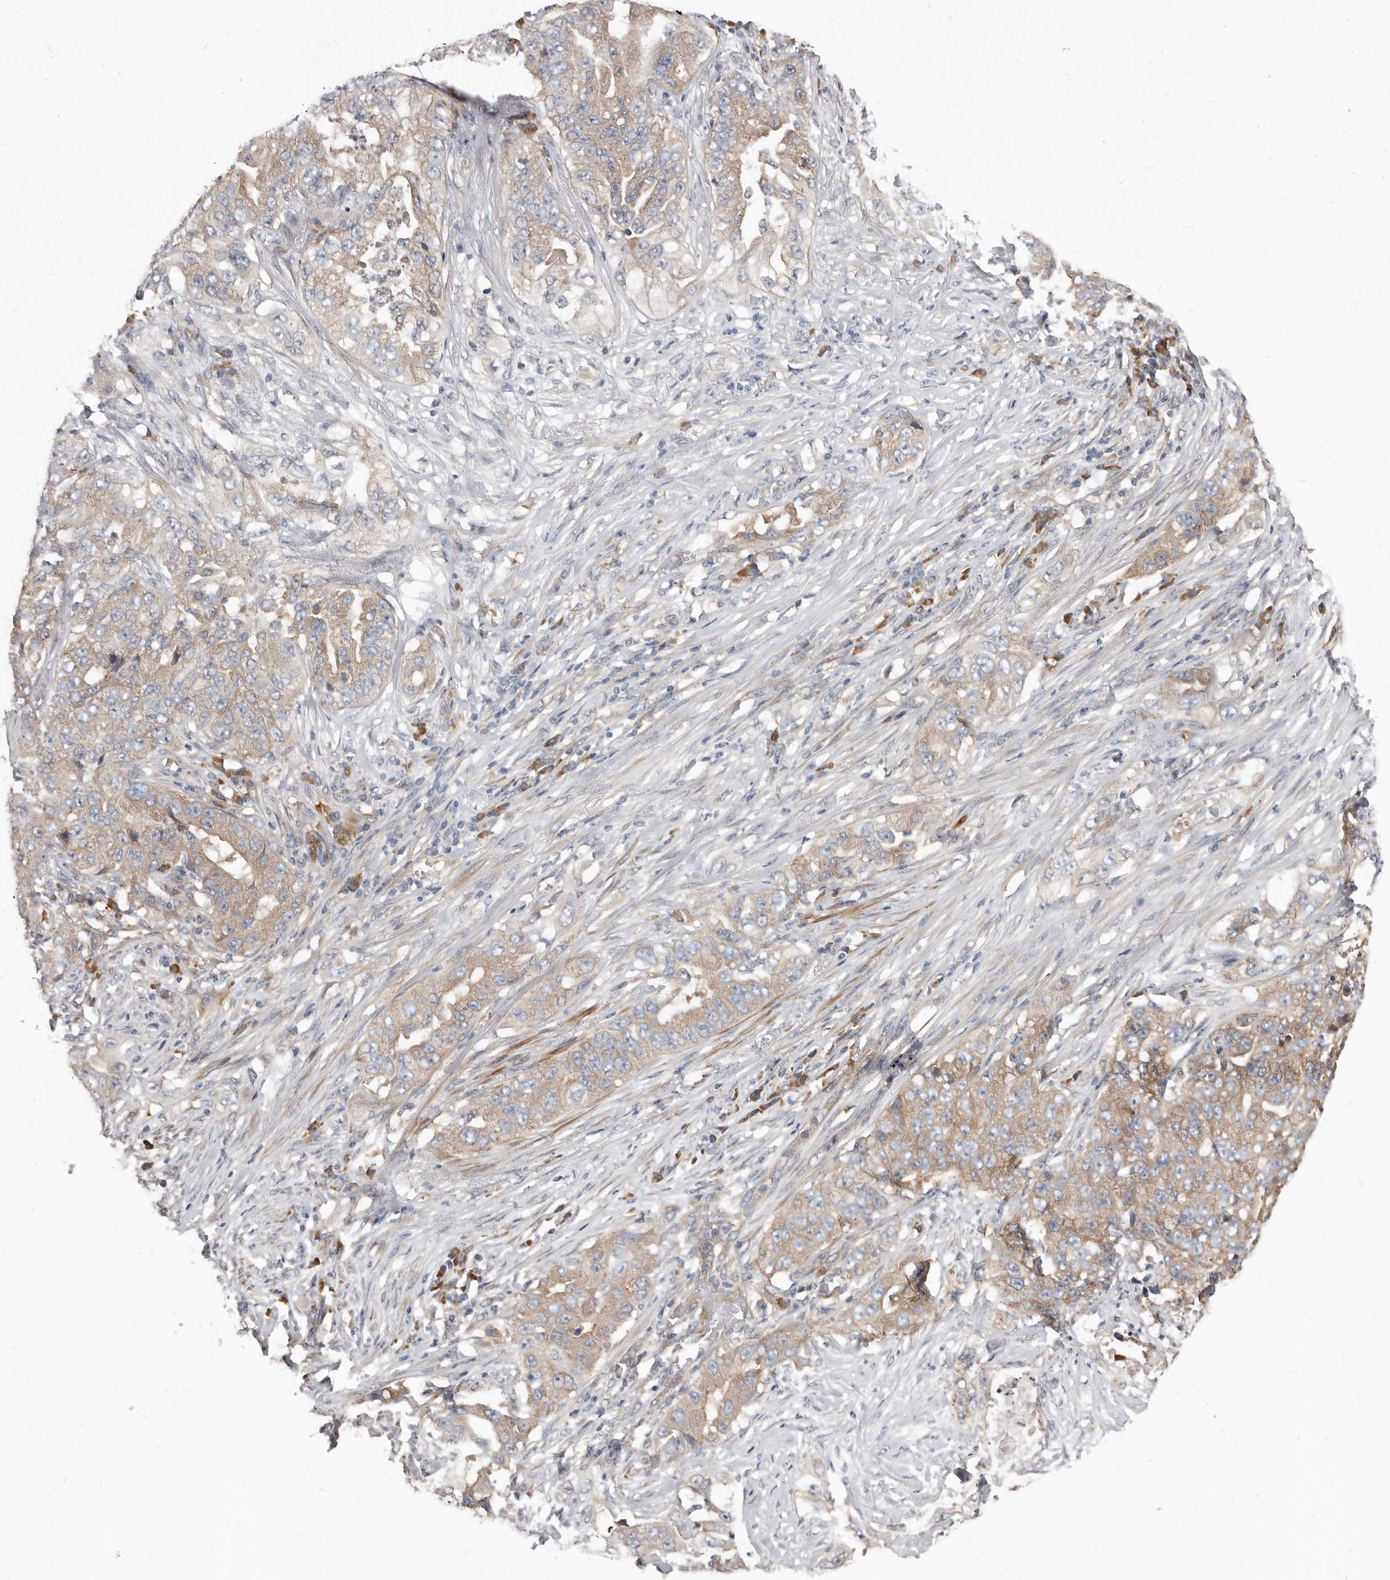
{"staining": {"intensity": "weak", "quantity": ">75%", "location": "cytoplasmic/membranous"}, "tissue": "lung cancer", "cell_type": "Tumor cells", "image_type": "cancer", "snomed": [{"axis": "morphology", "description": "Adenocarcinoma, NOS"}, {"axis": "topography", "description": "Lung"}], "caption": "Lung adenocarcinoma stained for a protein (brown) displays weak cytoplasmic/membranous positive staining in approximately >75% of tumor cells.", "gene": "AKNAD1", "patient": {"sex": "female", "age": 51}}